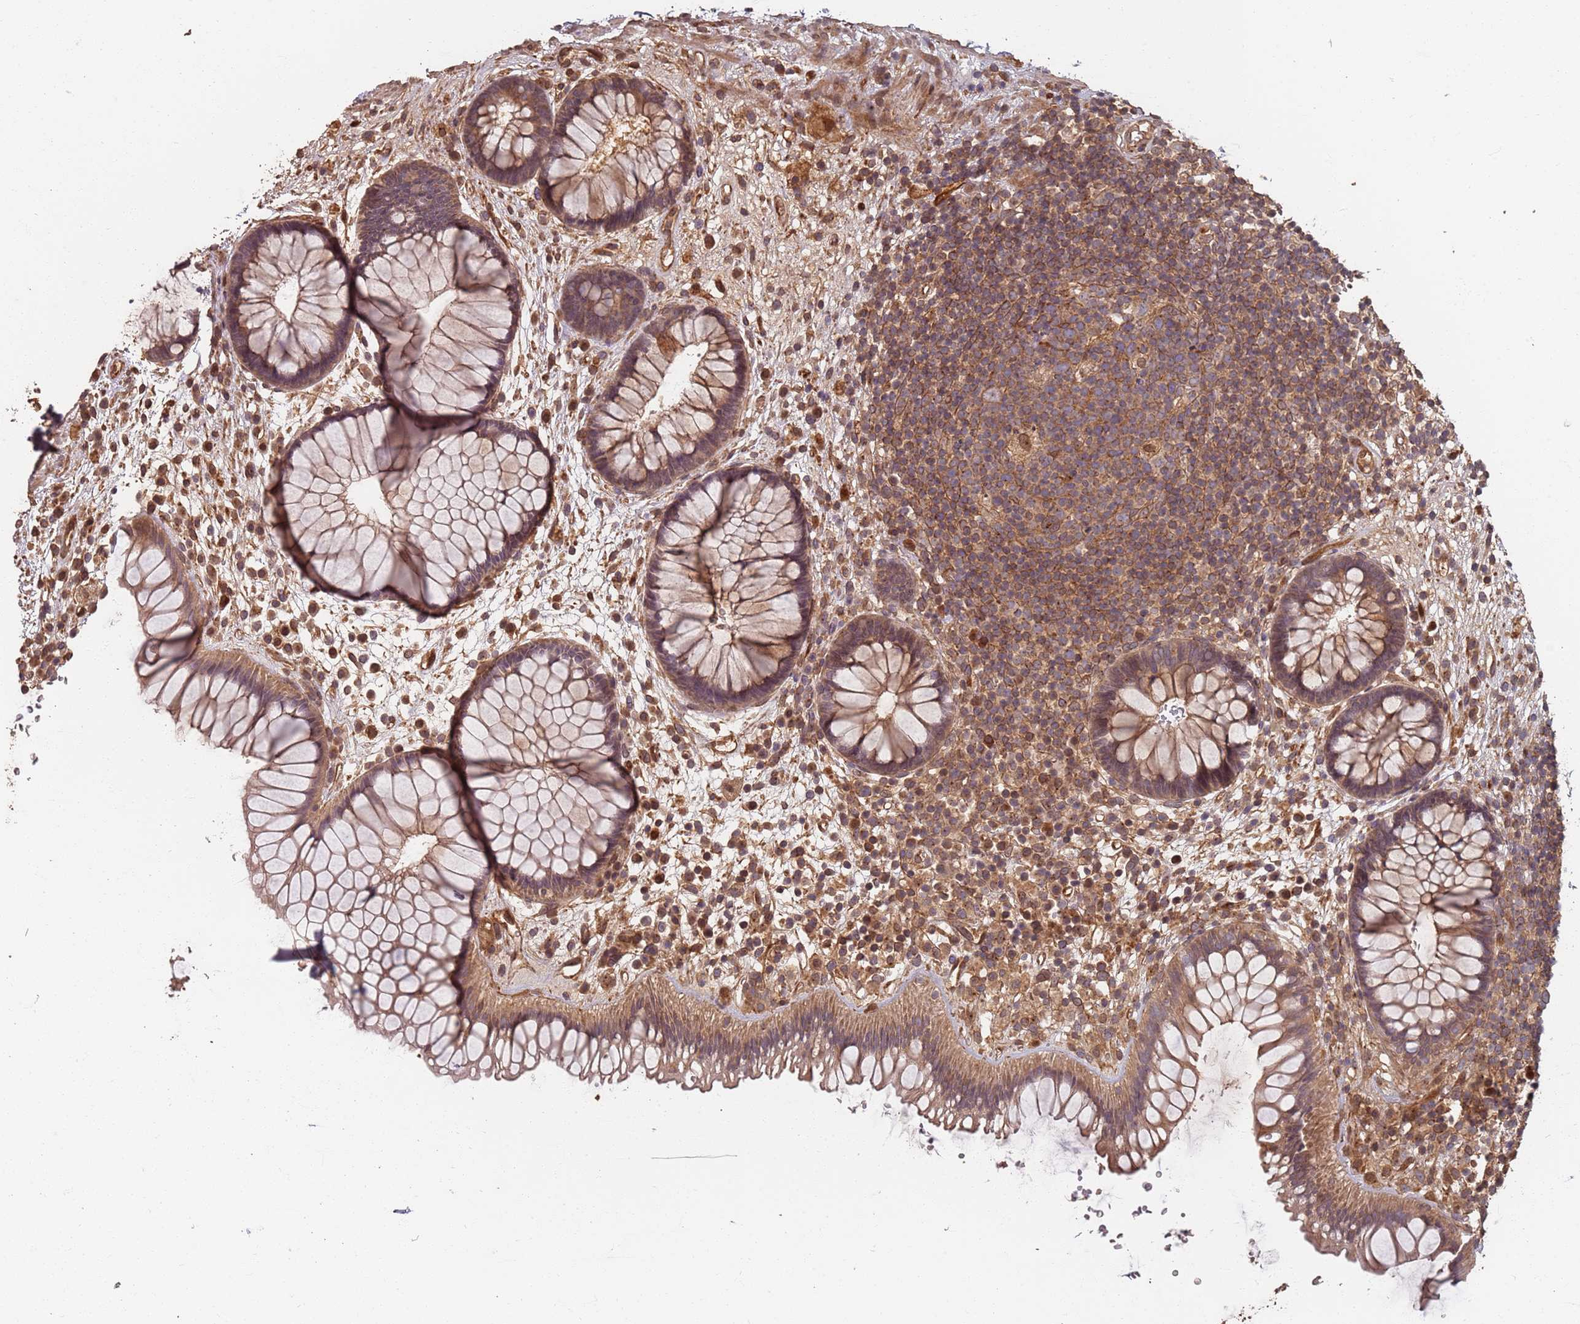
{"staining": {"intensity": "weak", "quantity": ">75%", "location": "cytoplasmic/membranous"}, "tissue": "rectum", "cell_type": "Glandular cells", "image_type": "normal", "snomed": [{"axis": "morphology", "description": "Normal tissue, NOS"}, {"axis": "topography", "description": "Rectum"}], "caption": "Protein staining of unremarkable rectum shows weak cytoplasmic/membranous staining in about >75% of glandular cells.", "gene": "SDCCAG8", "patient": {"sex": "male", "age": 51}}